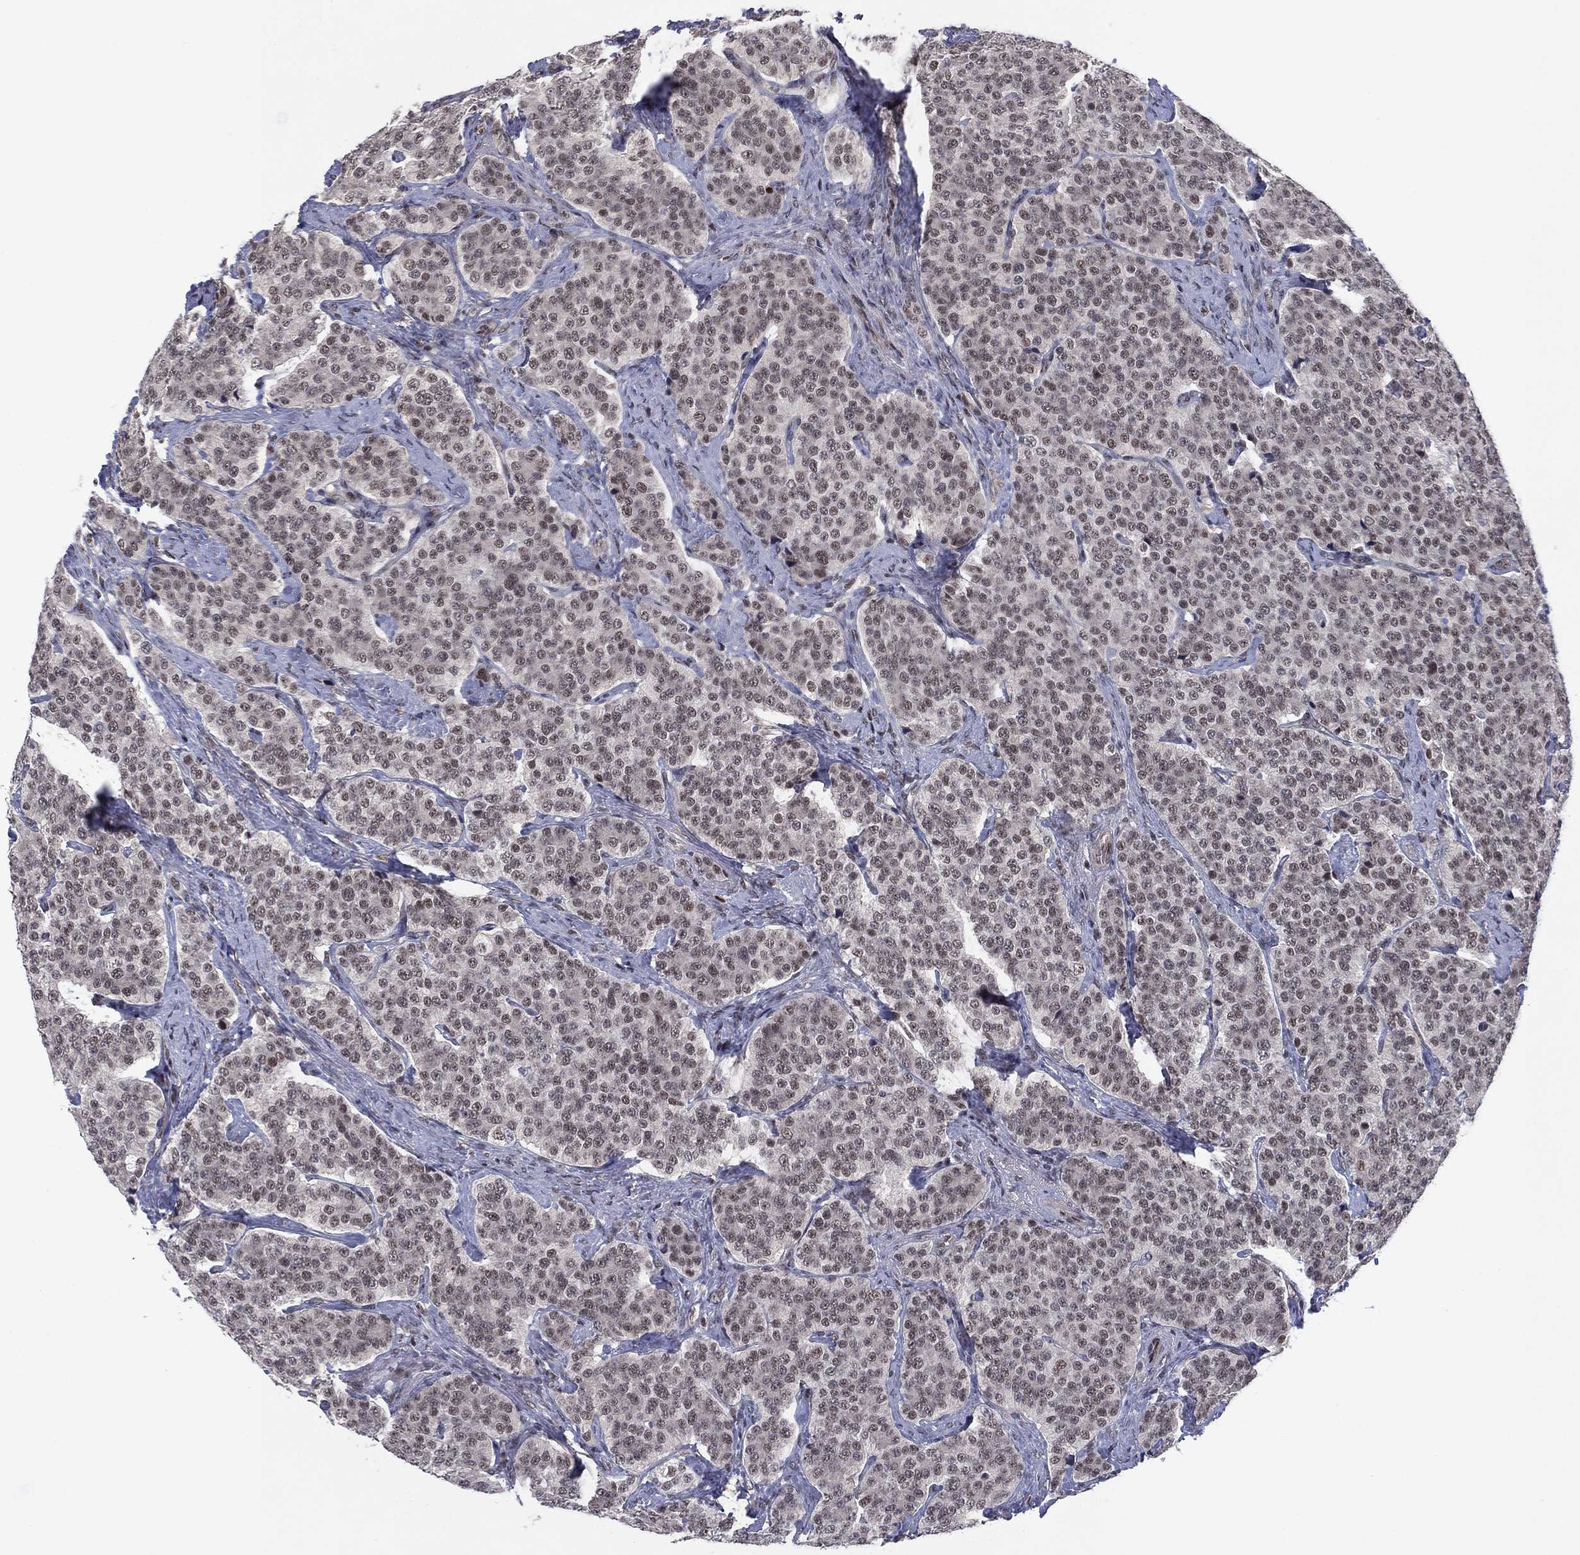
{"staining": {"intensity": "weak", "quantity": ">75%", "location": "nuclear"}, "tissue": "carcinoid", "cell_type": "Tumor cells", "image_type": "cancer", "snomed": [{"axis": "morphology", "description": "Carcinoid, malignant, NOS"}, {"axis": "topography", "description": "Small intestine"}], "caption": "Protein positivity by IHC exhibits weak nuclear positivity in about >75% of tumor cells in carcinoid.", "gene": "DGCR8", "patient": {"sex": "female", "age": 58}}